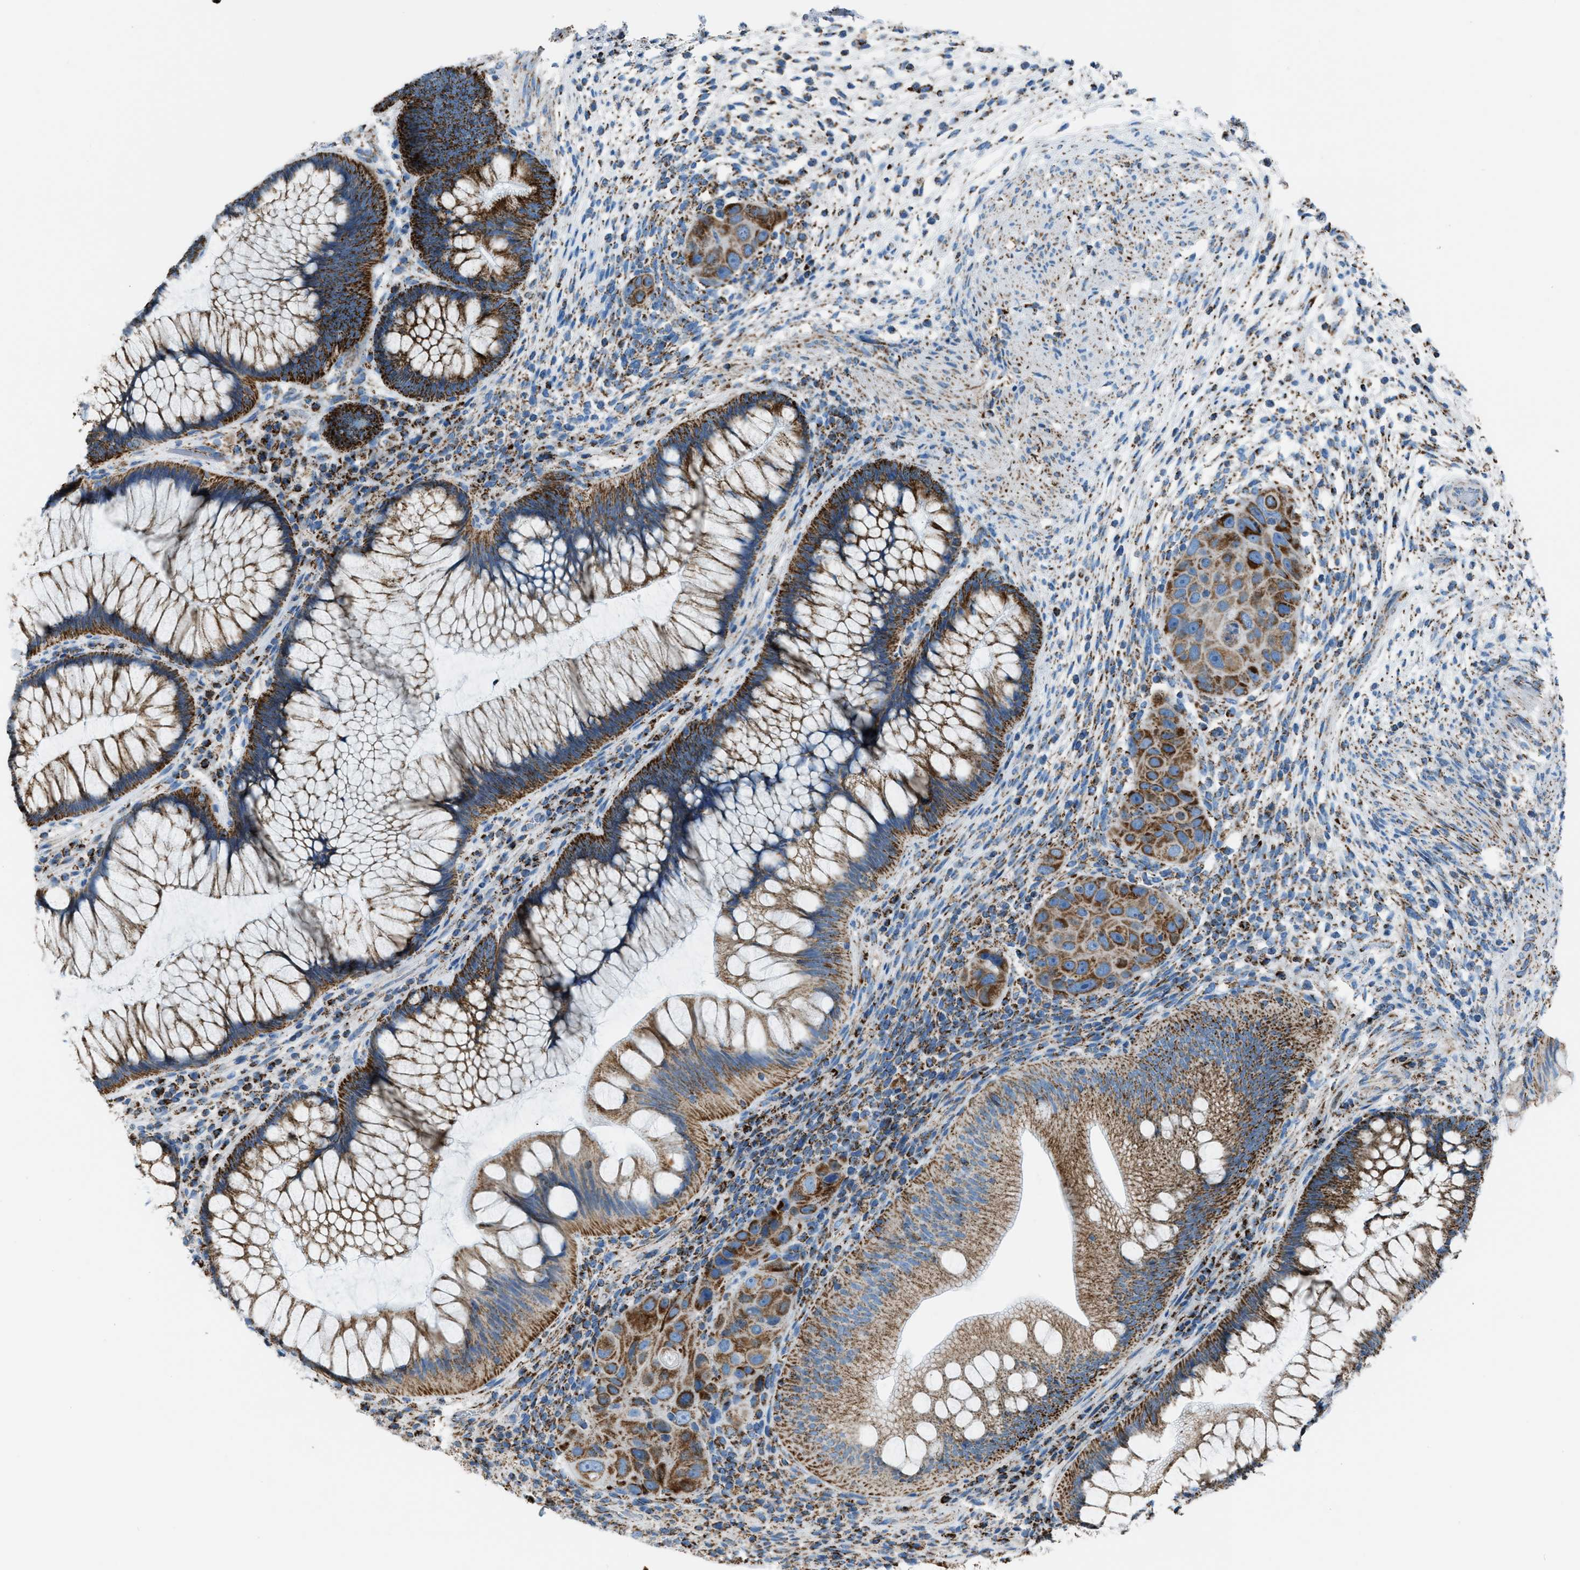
{"staining": {"intensity": "strong", "quantity": ">75%", "location": "cytoplasmic/membranous"}, "tissue": "rectum", "cell_type": "Glandular cells", "image_type": "normal", "snomed": [{"axis": "morphology", "description": "Normal tissue, NOS"}, {"axis": "topography", "description": "Rectum"}], "caption": "Protein expression by IHC reveals strong cytoplasmic/membranous positivity in about >75% of glandular cells in benign rectum. (Stains: DAB (3,3'-diaminobenzidine) in brown, nuclei in blue, Microscopy: brightfield microscopy at high magnification).", "gene": "MDH2", "patient": {"sex": "male", "age": 51}}